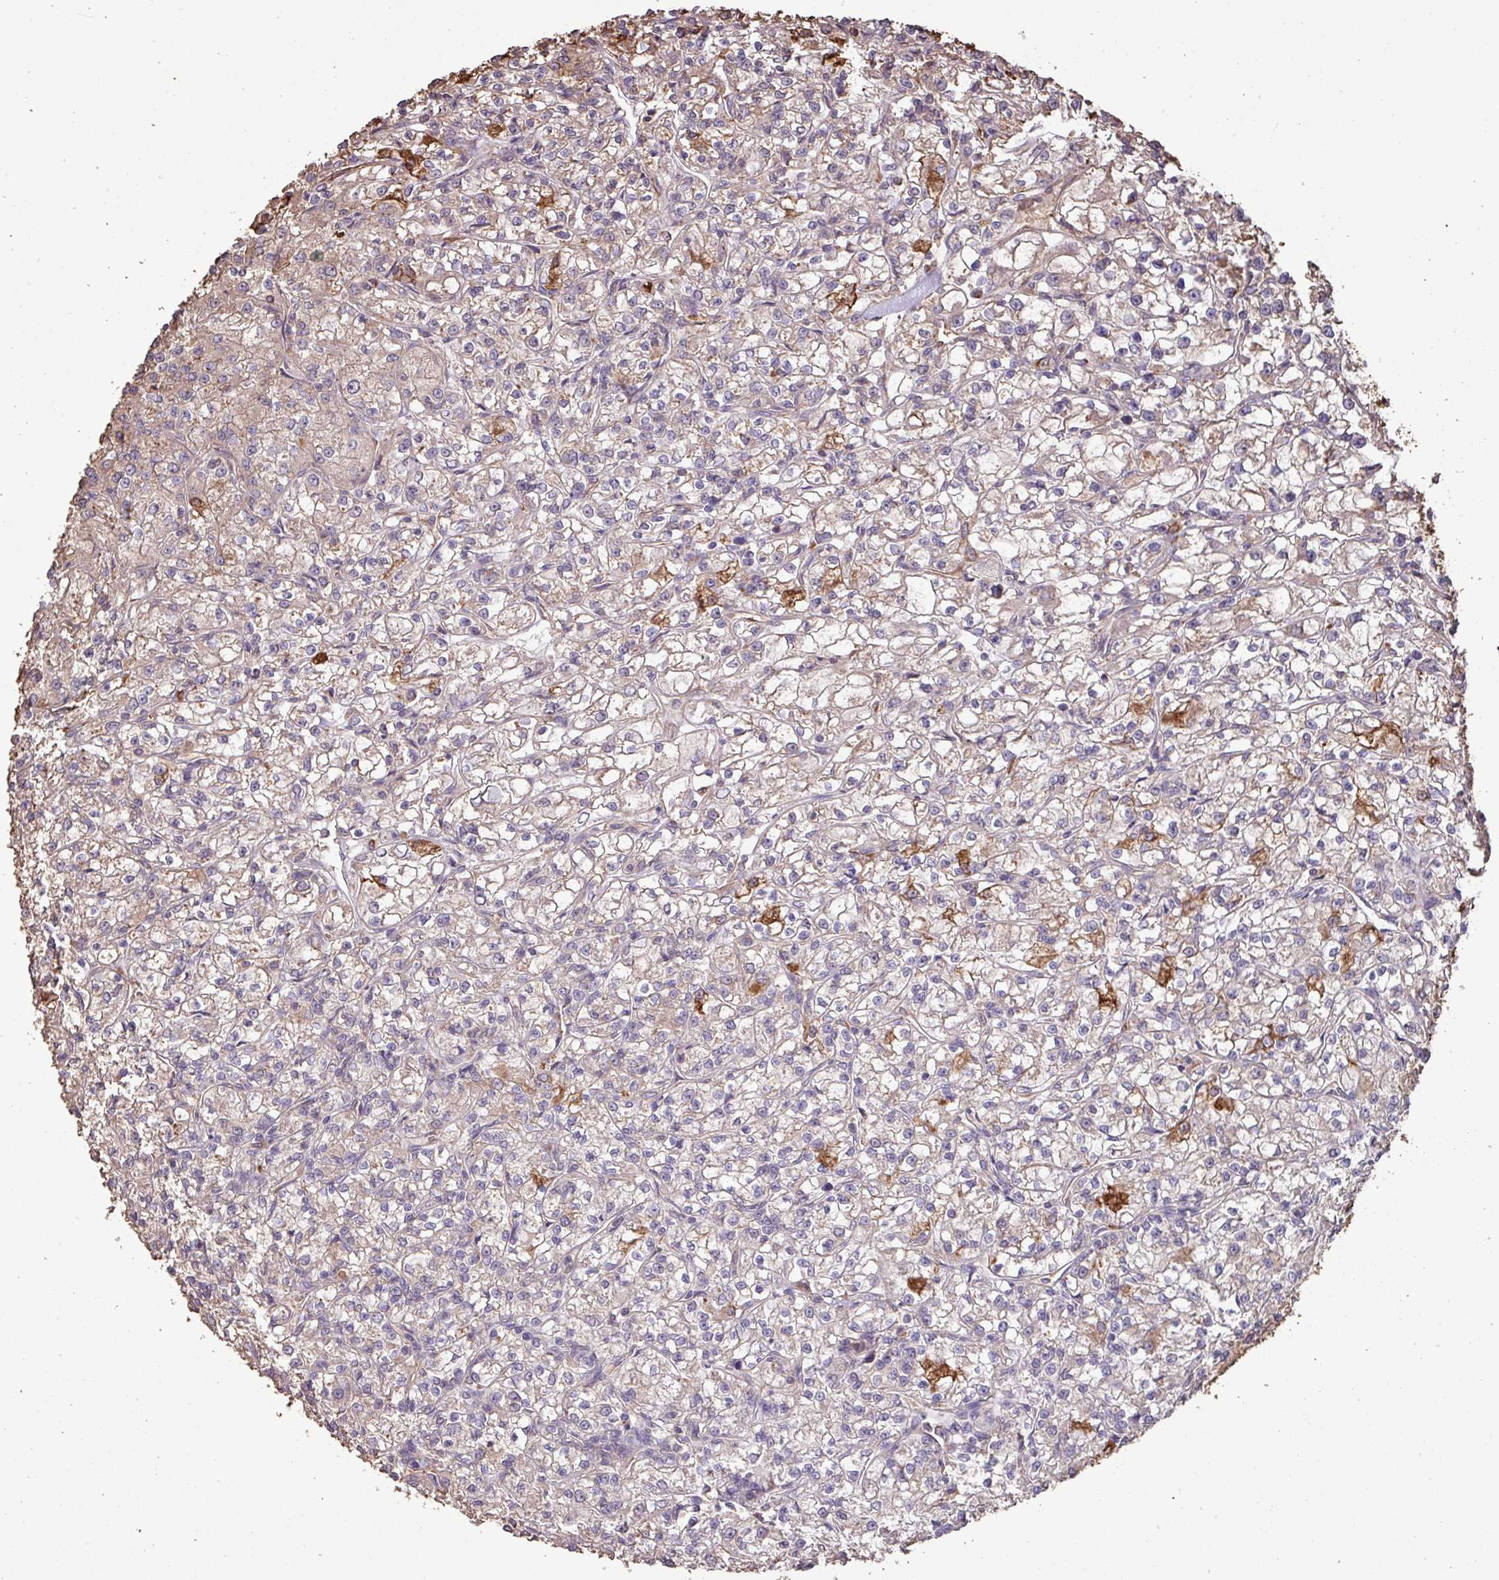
{"staining": {"intensity": "weak", "quantity": "25%-75%", "location": "cytoplasmic/membranous"}, "tissue": "renal cancer", "cell_type": "Tumor cells", "image_type": "cancer", "snomed": [{"axis": "morphology", "description": "Adenocarcinoma, NOS"}, {"axis": "topography", "description": "Kidney"}], "caption": "The image demonstrates a brown stain indicating the presence of a protein in the cytoplasmic/membranous of tumor cells in renal adenocarcinoma.", "gene": "CAMK2B", "patient": {"sex": "female", "age": 59}}